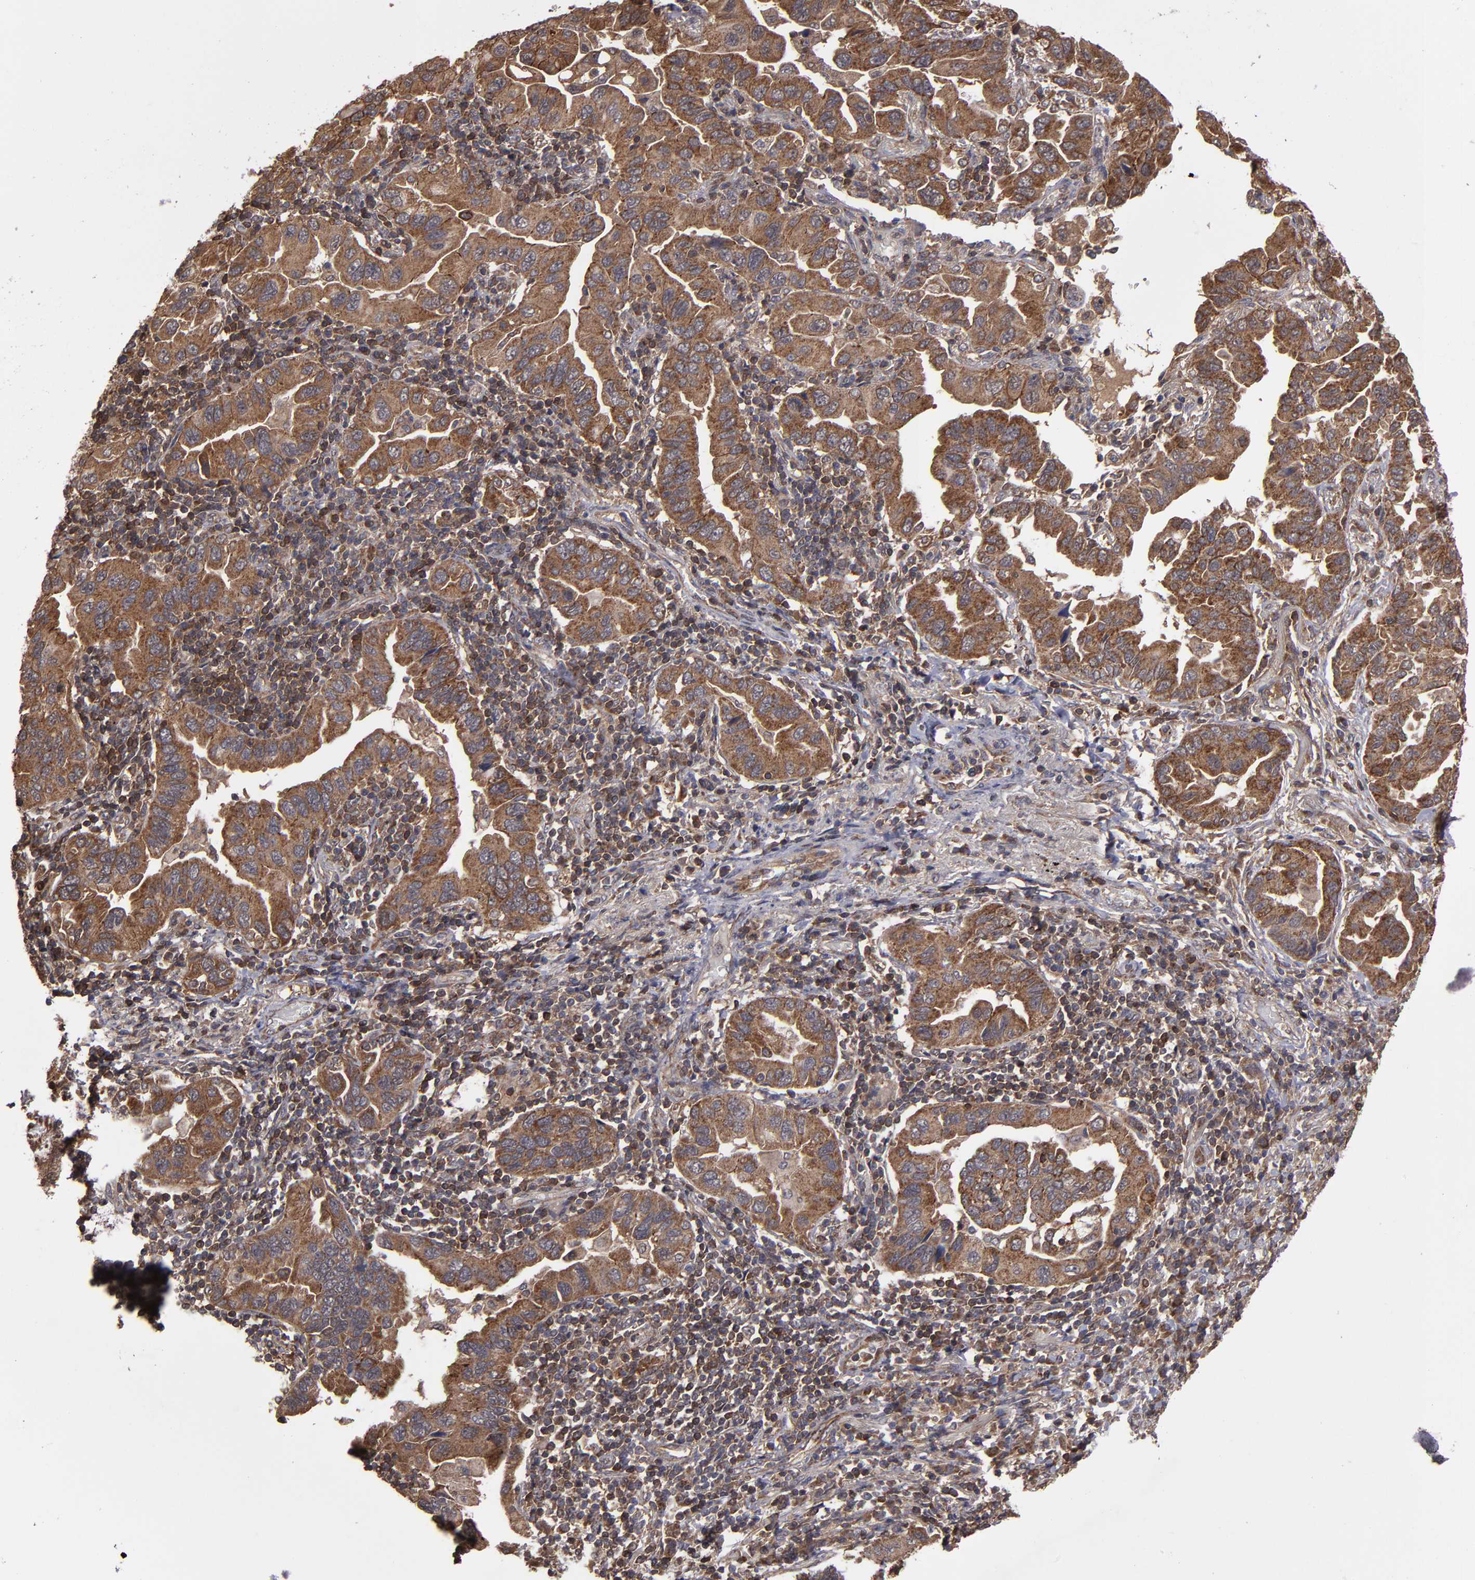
{"staining": {"intensity": "moderate", "quantity": ">75%", "location": "cytoplasmic/membranous"}, "tissue": "lung cancer", "cell_type": "Tumor cells", "image_type": "cancer", "snomed": [{"axis": "morphology", "description": "Adenocarcinoma, NOS"}, {"axis": "topography", "description": "Lung"}], "caption": "A photomicrograph of lung cancer stained for a protein exhibits moderate cytoplasmic/membranous brown staining in tumor cells.", "gene": "RPS6KA6", "patient": {"sex": "female", "age": 65}}